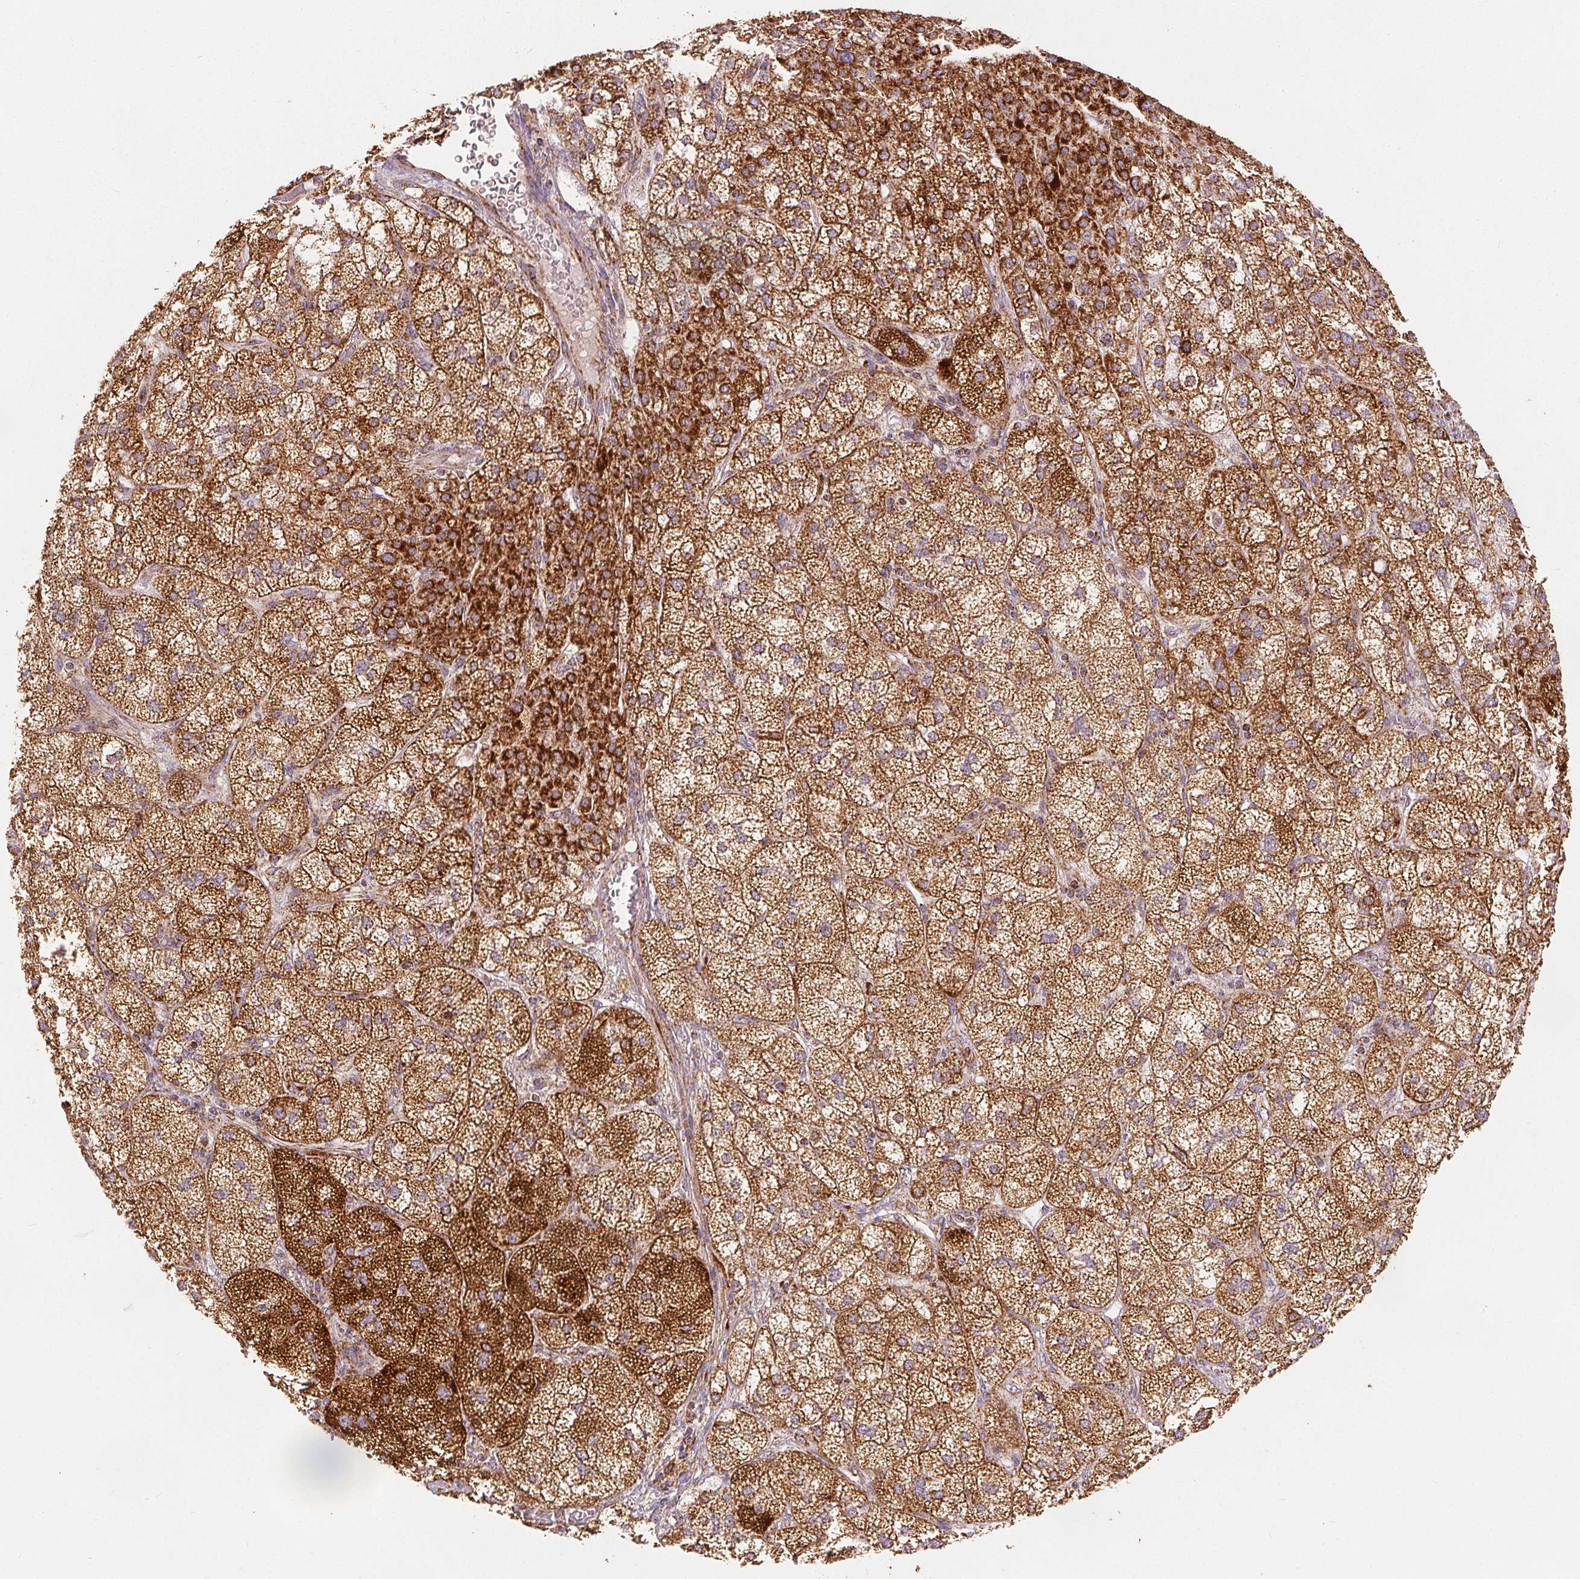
{"staining": {"intensity": "strong", "quantity": ">75%", "location": "cytoplasmic/membranous"}, "tissue": "adrenal gland", "cell_type": "Glandular cells", "image_type": "normal", "snomed": [{"axis": "morphology", "description": "Normal tissue, NOS"}, {"axis": "topography", "description": "Adrenal gland"}], "caption": "The micrograph demonstrates a brown stain indicating the presence of a protein in the cytoplasmic/membranous of glandular cells in adrenal gland. (Stains: DAB (3,3'-diaminobenzidine) in brown, nuclei in blue, Microscopy: brightfield microscopy at high magnification).", "gene": "SDHB", "patient": {"sex": "female", "age": 60}}